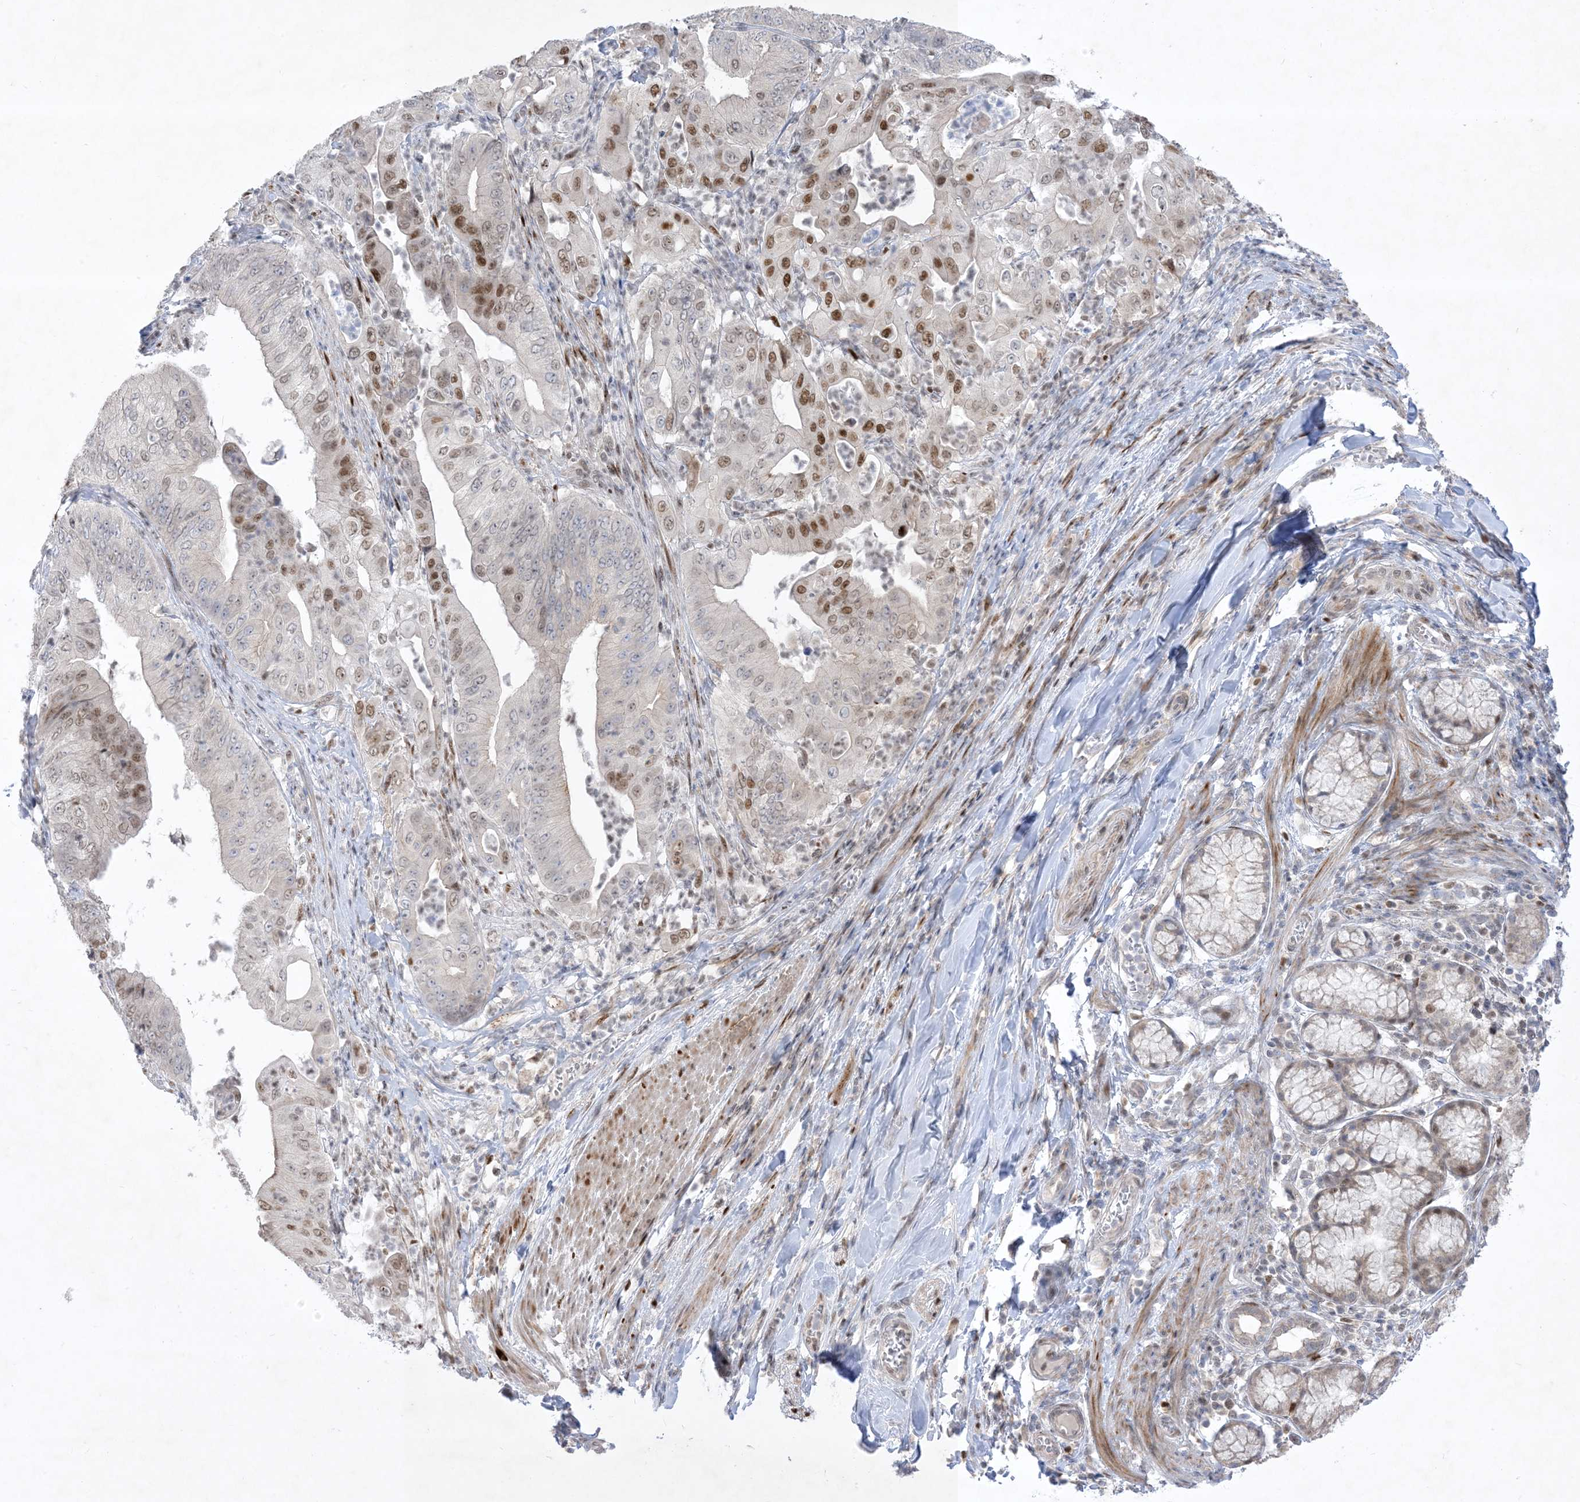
{"staining": {"intensity": "strong", "quantity": "<25%", "location": "nuclear"}, "tissue": "pancreatic cancer", "cell_type": "Tumor cells", "image_type": "cancer", "snomed": [{"axis": "morphology", "description": "Adenocarcinoma, NOS"}, {"axis": "topography", "description": "Pancreas"}], "caption": "Strong nuclear protein expression is identified in approximately <25% of tumor cells in pancreatic adenocarcinoma. (brown staining indicates protein expression, while blue staining denotes nuclei).", "gene": "BHLHE40", "patient": {"sex": "female", "age": 77}}